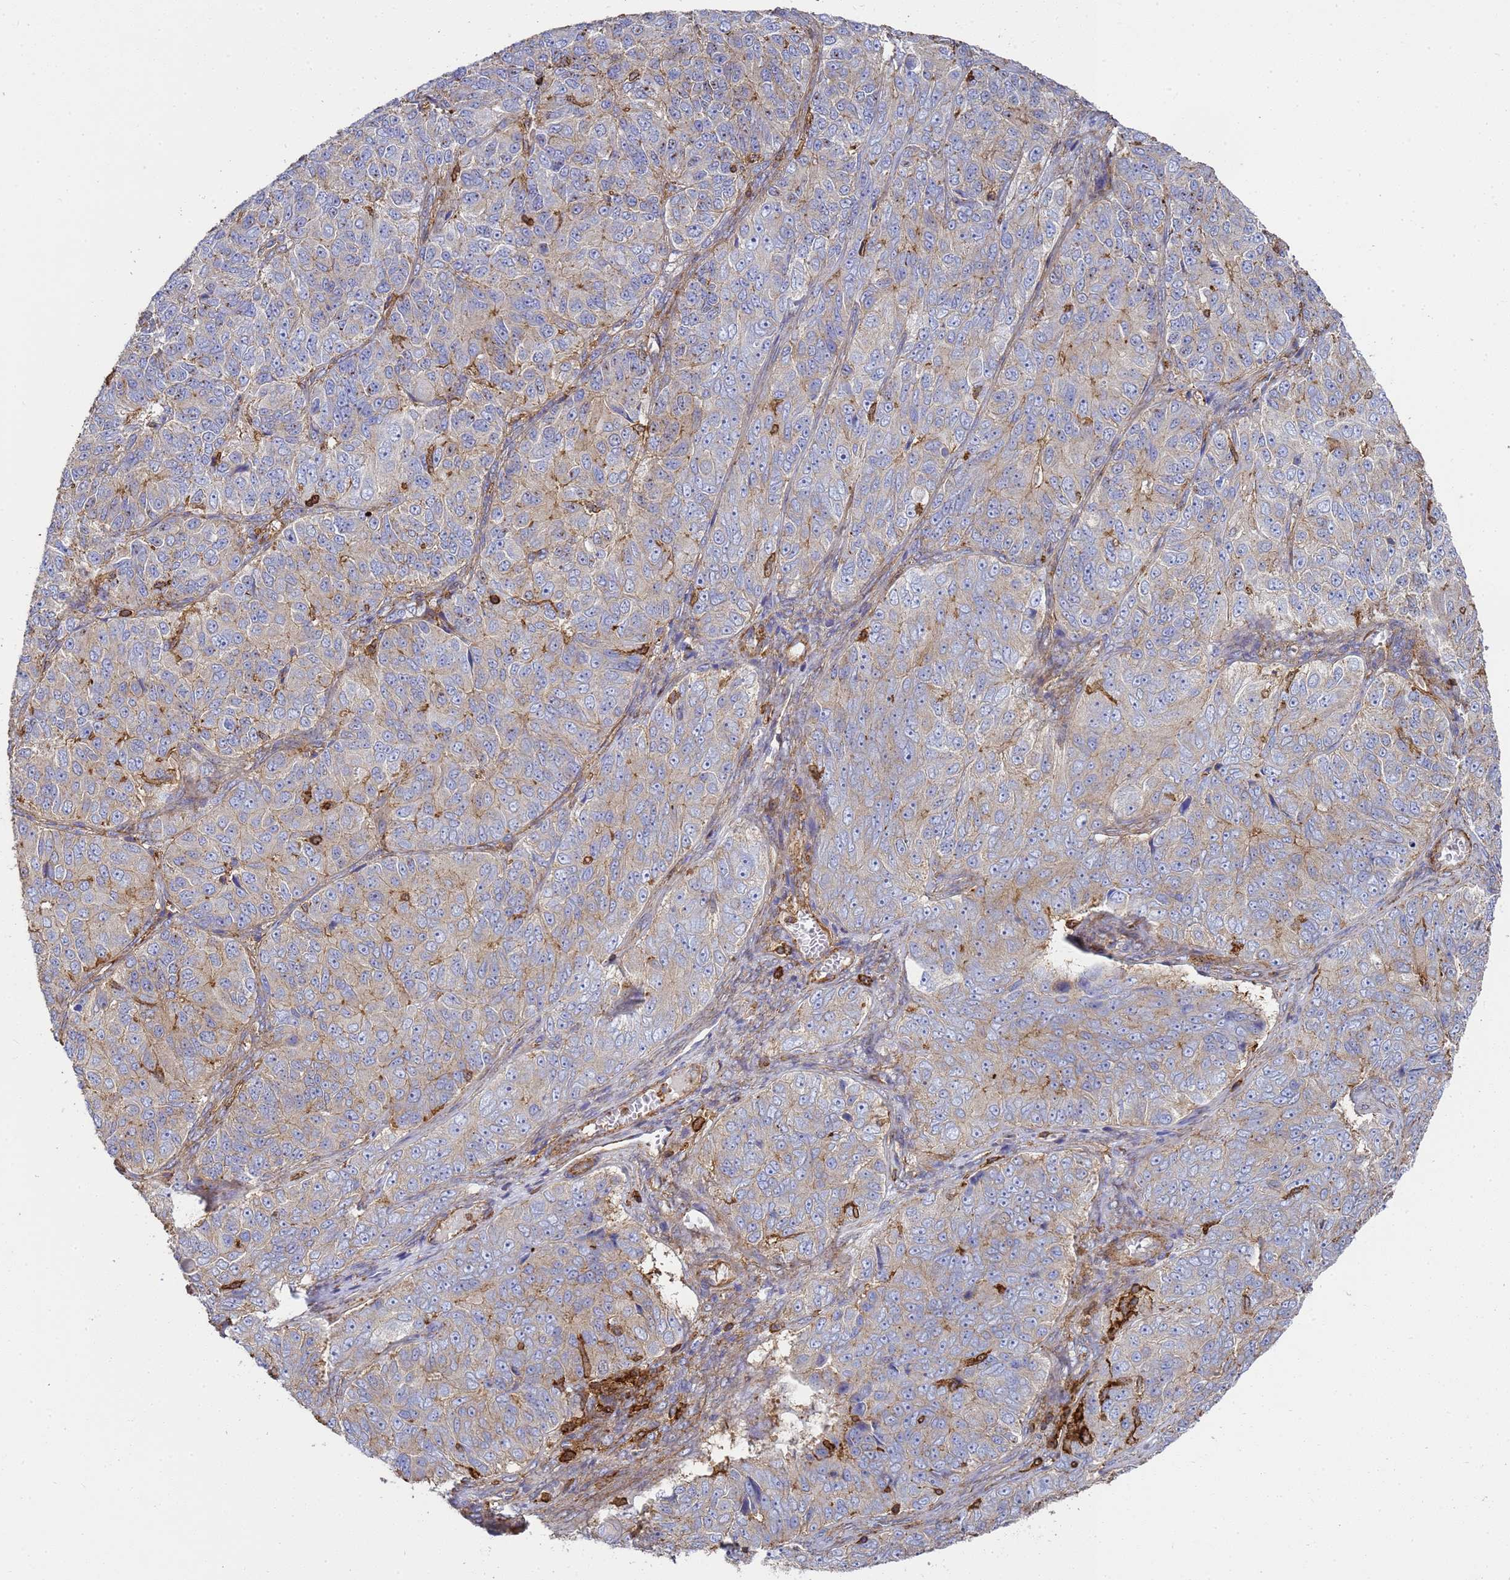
{"staining": {"intensity": "weak", "quantity": "25%-75%", "location": "cytoplasmic/membranous"}, "tissue": "ovarian cancer", "cell_type": "Tumor cells", "image_type": "cancer", "snomed": [{"axis": "morphology", "description": "Carcinoma, endometroid"}, {"axis": "topography", "description": "Ovary"}], "caption": "Ovarian cancer stained with DAB IHC displays low levels of weak cytoplasmic/membranous expression in approximately 25%-75% of tumor cells.", "gene": "ACTB", "patient": {"sex": "female", "age": 51}}